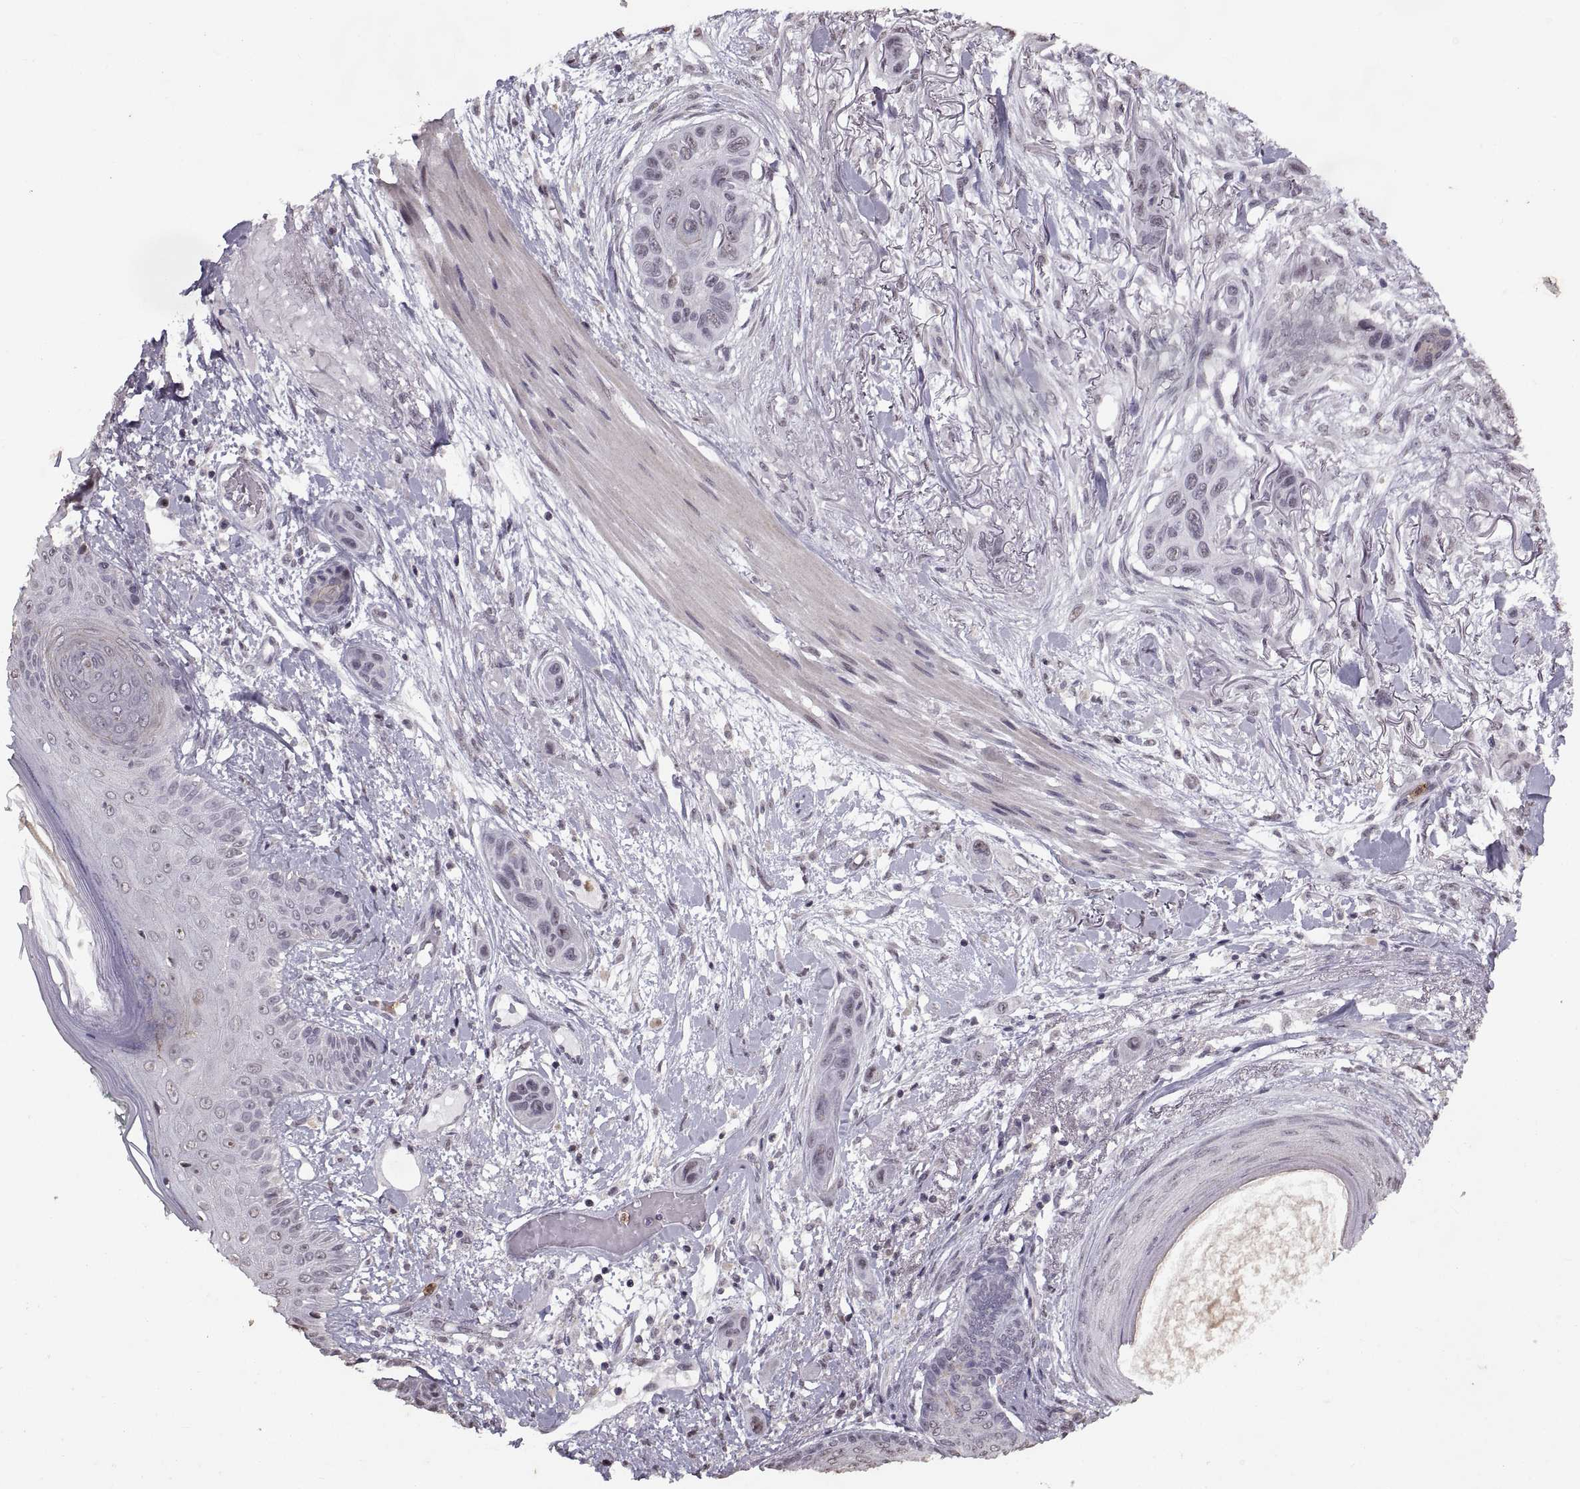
{"staining": {"intensity": "negative", "quantity": "none", "location": "none"}, "tissue": "skin cancer", "cell_type": "Tumor cells", "image_type": "cancer", "snomed": [{"axis": "morphology", "description": "Squamous cell carcinoma, NOS"}, {"axis": "topography", "description": "Skin"}], "caption": "Protein analysis of squamous cell carcinoma (skin) shows no significant expression in tumor cells.", "gene": "PALS1", "patient": {"sex": "male", "age": 79}}